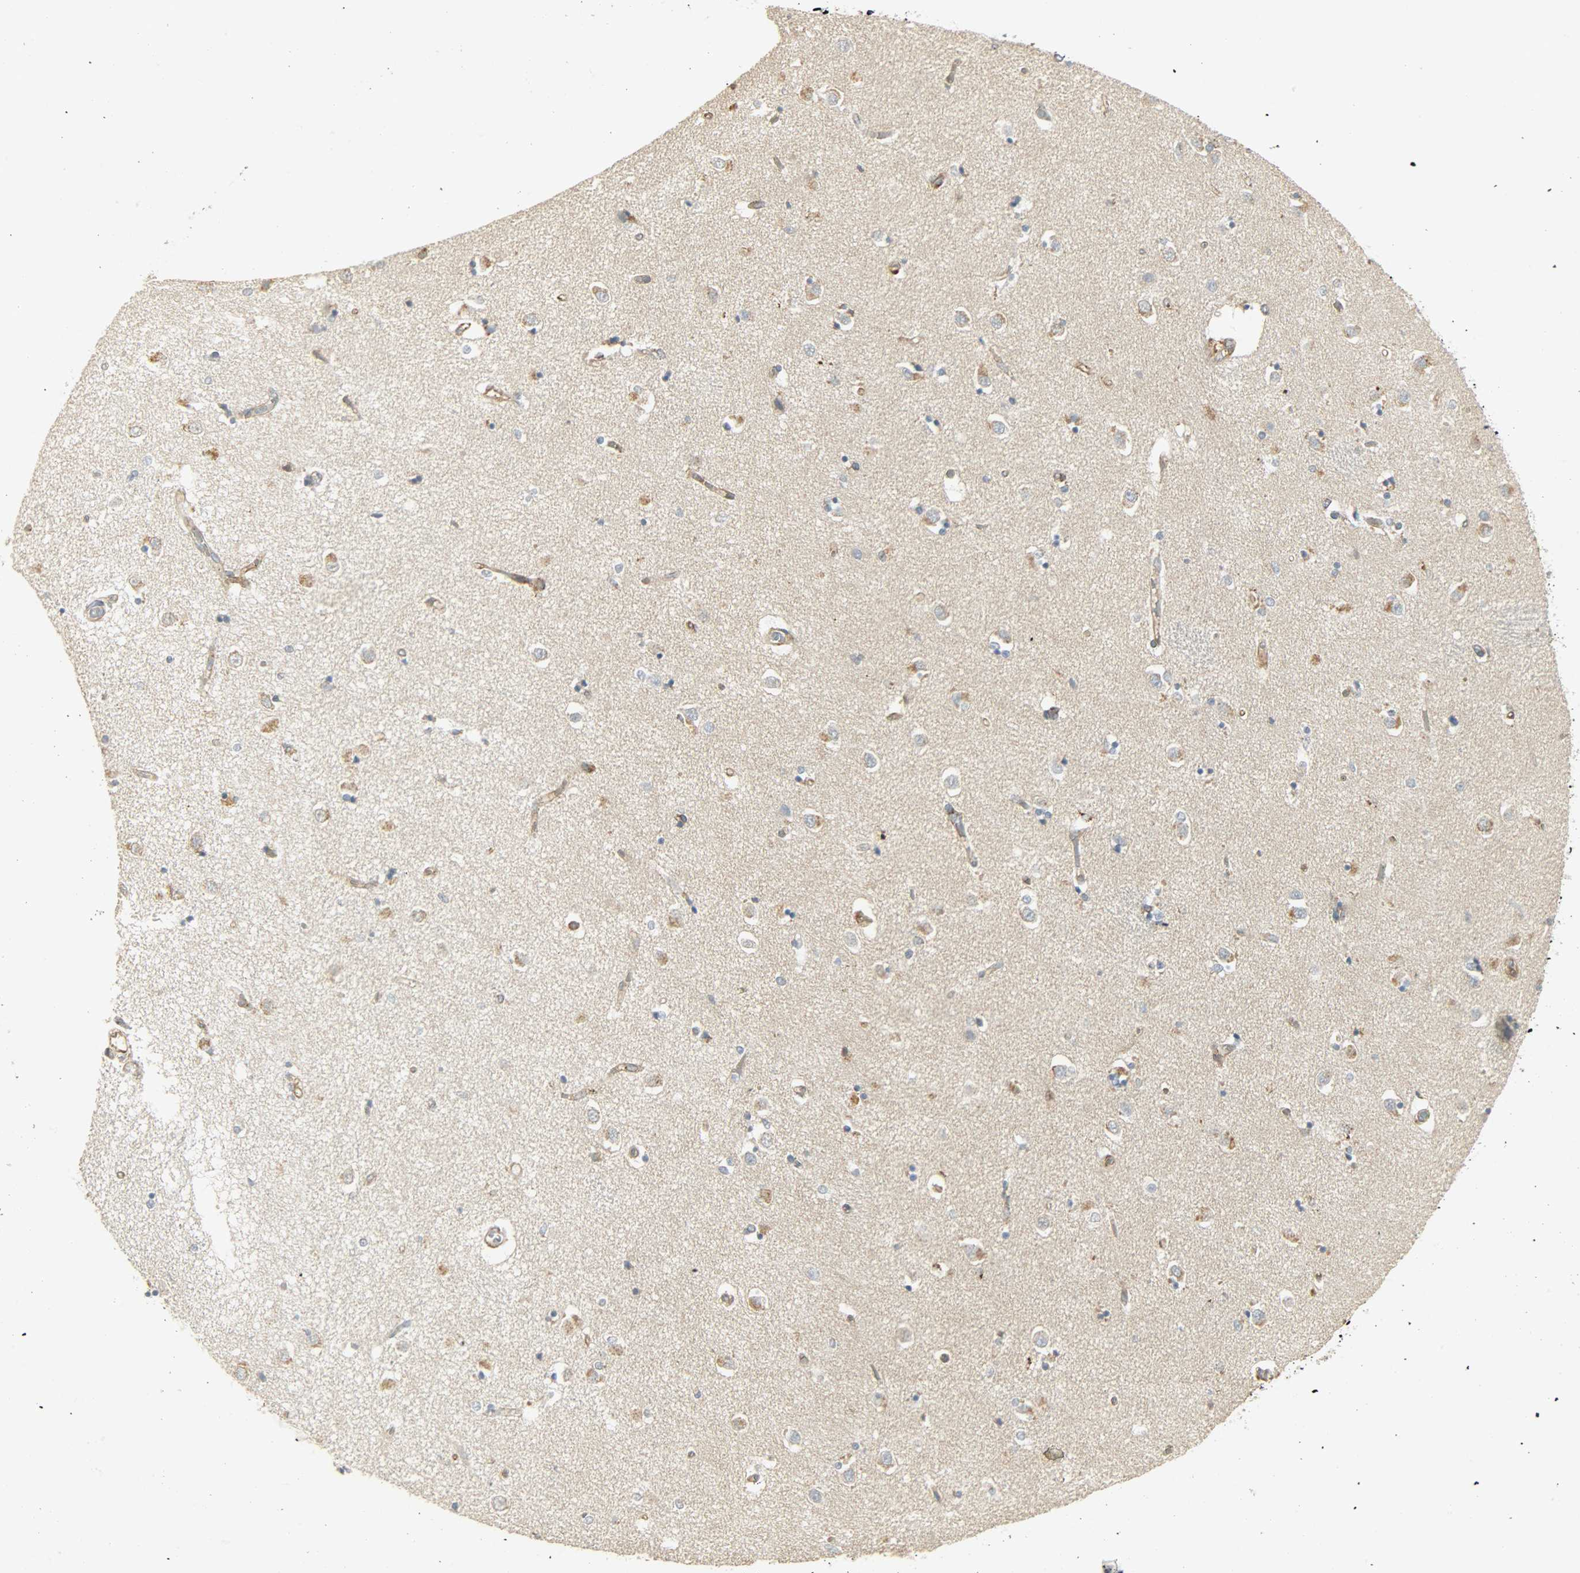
{"staining": {"intensity": "negative", "quantity": "none", "location": "none"}, "tissue": "caudate", "cell_type": "Glial cells", "image_type": "normal", "snomed": [{"axis": "morphology", "description": "Normal tissue, NOS"}, {"axis": "topography", "description": "Lateral ventricle wall"}], "caption": "Protein analysis of benign caudate exhibits no significant expression in glial cells. Nuclei are stained in blue.", "gene": "ENPEP", "patient": {"sex": "female", "age": 54}}